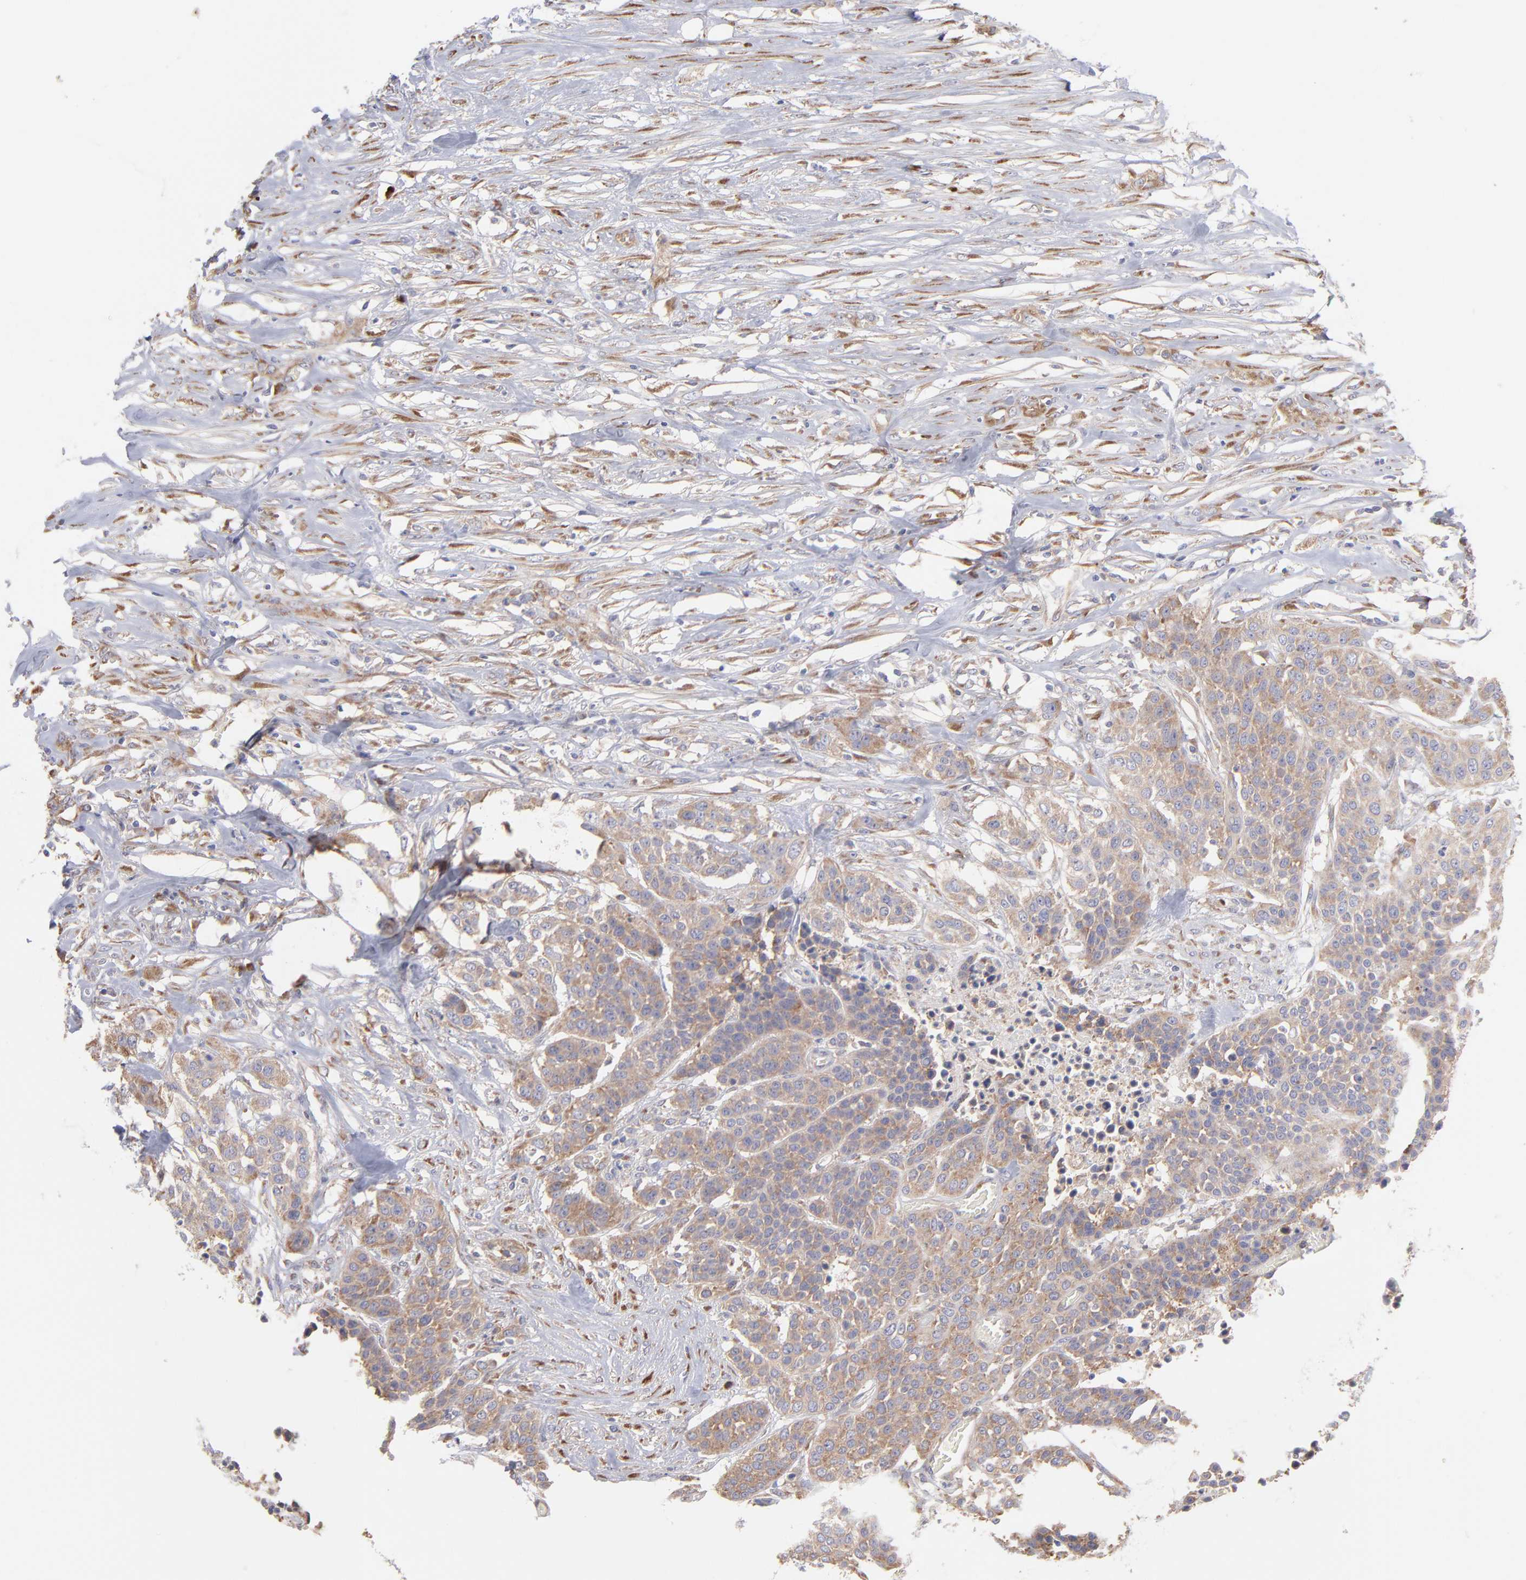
{"staining": {"intensity": "weak", "quantity": "25%-75%", "location": "cytoplasmic/membranous"}, "tissue": "urothelial cancer", "cell_type": "Tumor cells", "image_type": "cancer", "snomed": [{"axis": "morphology", "description": "Urothelial carcinoma, High grade"}, {"axis": "topography", "description": "Urinary bladder"}], "caption": "A low amount of weak cytoplasmic/membranous staining is present in approximately 25%-75% of tumor cells in urothelial cancer tissue.", "gene": "RPLP0", "patient": {"sex": "male", "age": 74}}